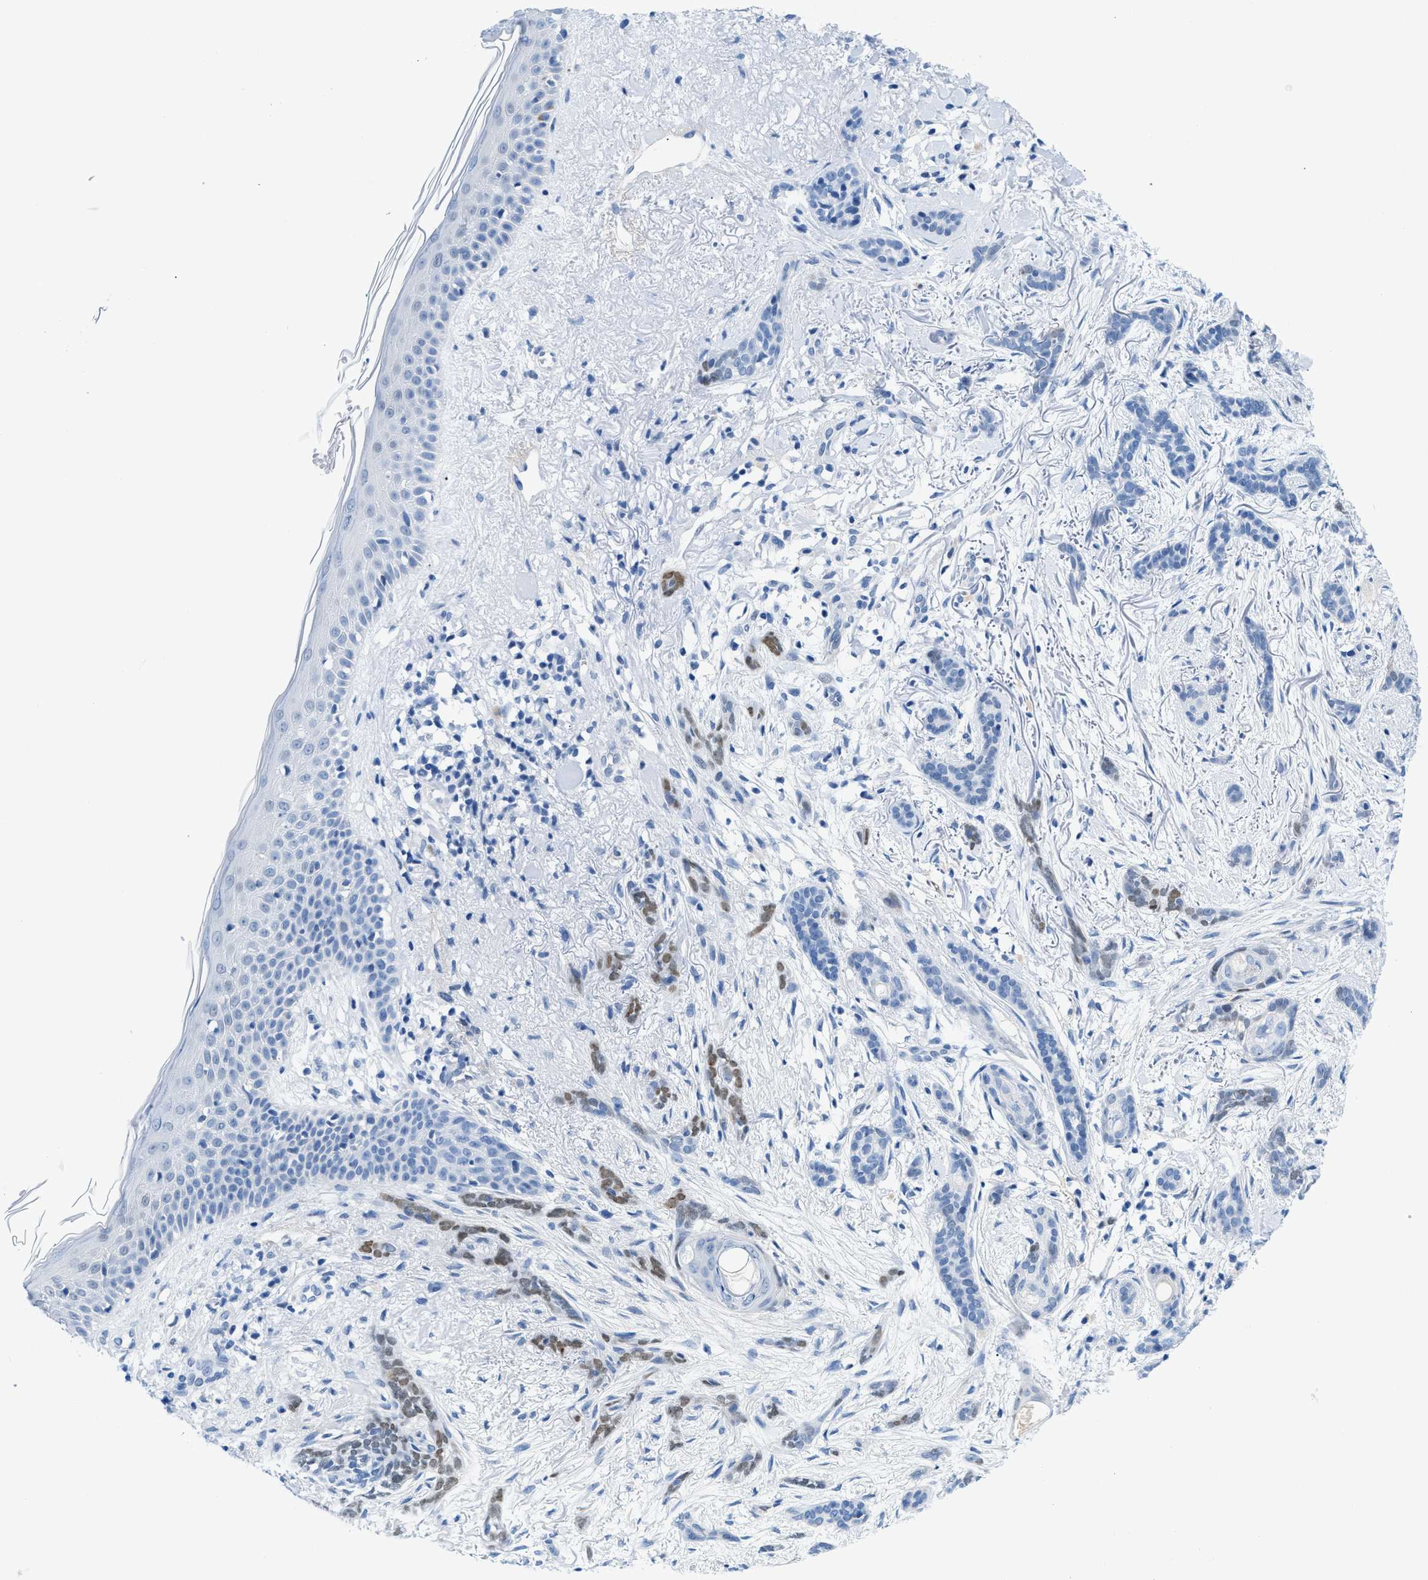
{"staining": {"intensity": "weak", "quantity": "<25%", "location": "nuclear"}, "tissue": "skin cancer", "cell_type": "Tumor cells", "image_type": "cancer", "snomed": [{"axis": "morphology", "description": "Basal cell carcinoma"}, {"axis": "morphology", "description": "Adnexal tumor, benign"}, {"axis": "topography", "description": "Skin"}], "caption": "A photomicrograph of skin basal cell carcinoma stained for a protein reveals no brown staining in tumor cells. (Brightfield microscopy of DAB (3,3'-diaminobenzidine) immunohistochemistry at high magnification).", "gene": "FDCSP", "patient": {"sex": "female", "age": 42}}